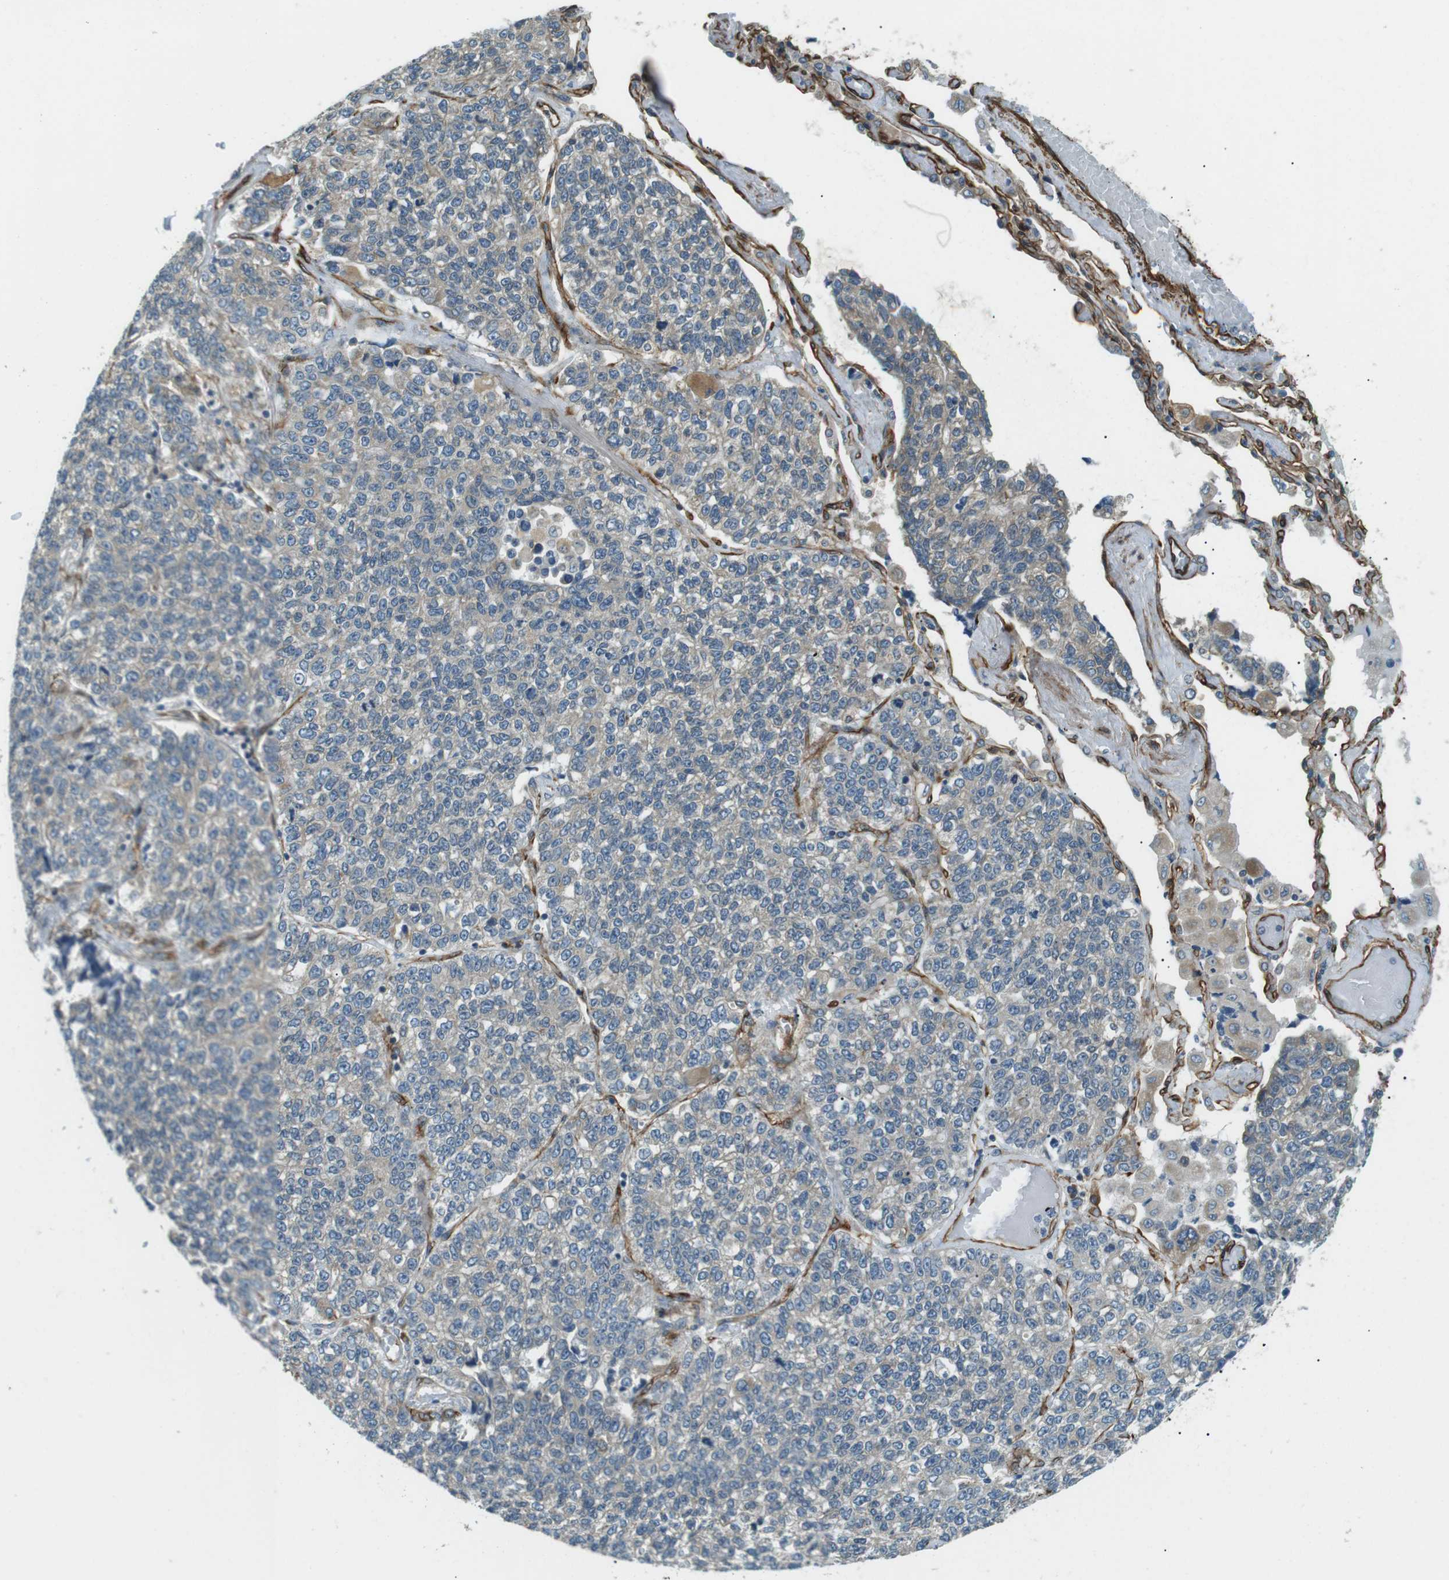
{"staining": {"intensity": "negative", "quantity": "none", "location": "none"}, "tissue": "lung cancer", "cell_type": "Tumor cells", "image_type": "cancer", "snomed": [{"axis": "morphology", "description": "Adenocarcinoma, NOS"}, {"axis": "topography", "description": "Lung"}], "caption": "This is a photomicrograph of immunohistochemistry (IHC) staining of lung cancer, which shows no positivity in tumor cells.", "gene": "ODR4", "patient": {"sex": "male", "age": 49}}